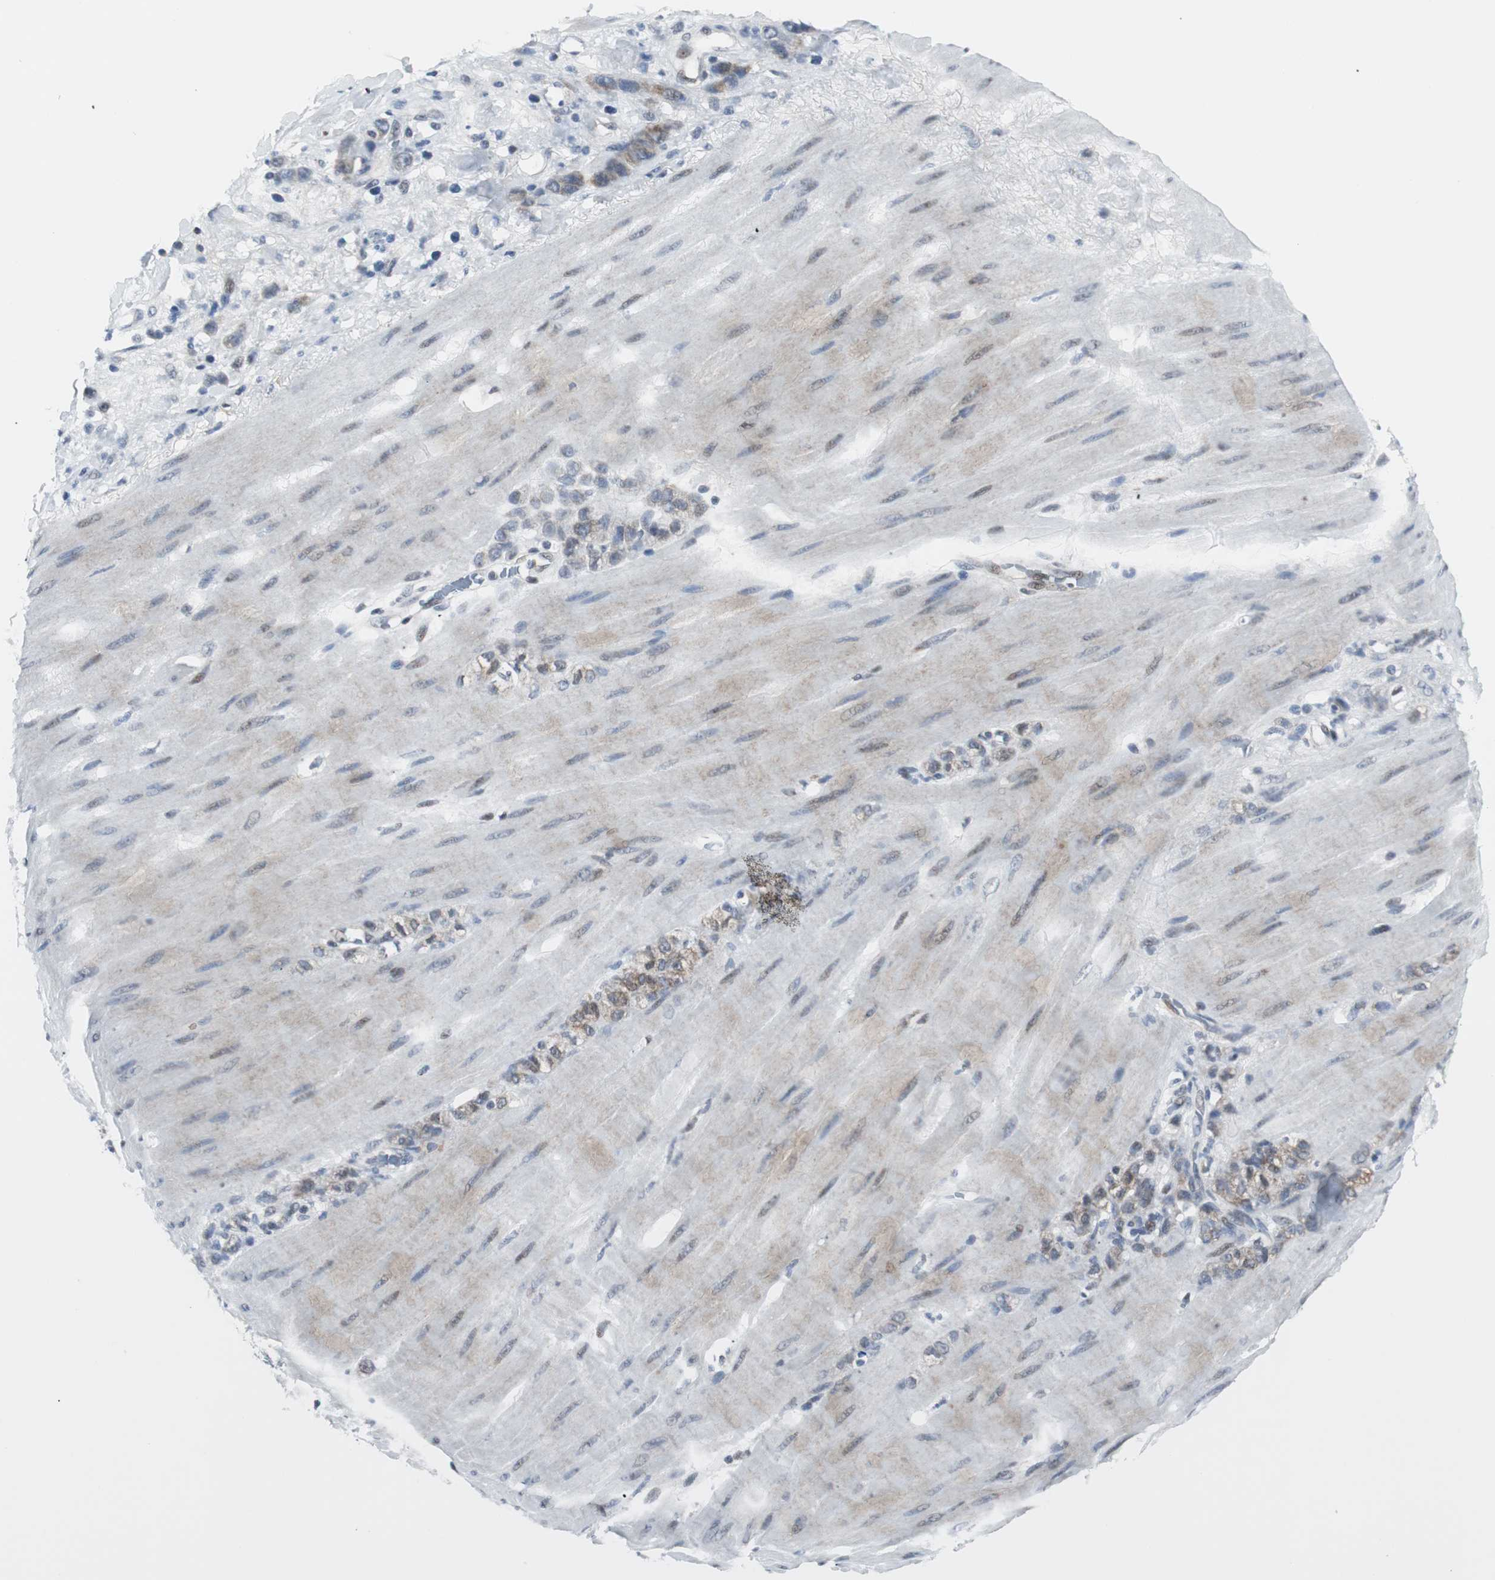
{"staining": {"intensity": "weak", "quantity": "<25%", "location": "cytoplasmic/membranous"}, "tissue": "stomach cancer", "cell_type": "Tumor cells", "image_type": "cancer", "snomed": [{"axis": "morphology", "description": "Adenocarcinoma, NOS"}, {"axis": "topography", "description": "Stomach"}], "caption": "Tumor cells show no significant protein expression in adenocarcinoma (stomach).", "gene": "MTA1", "patient": {"sex": "male", "age": 82}}